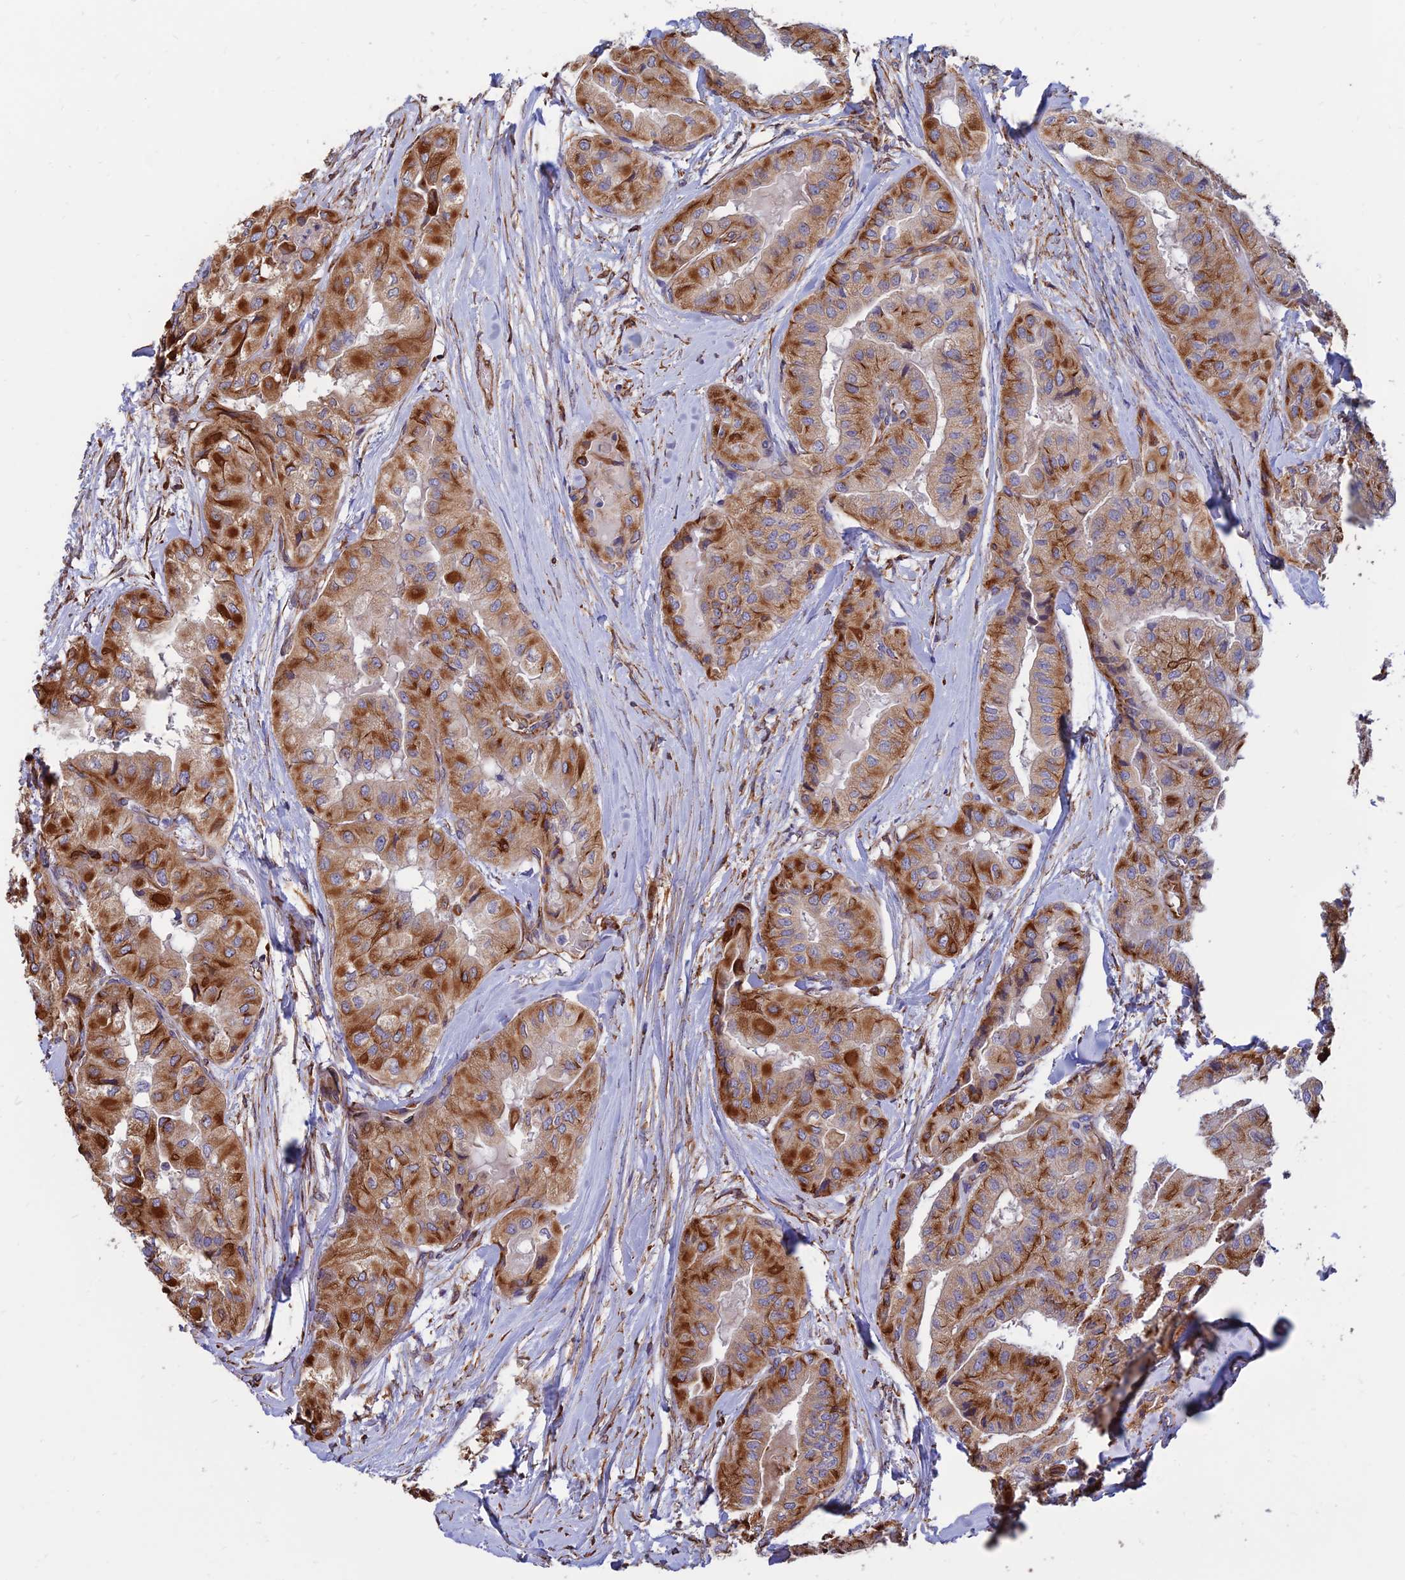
{"staining": {"intensity": "strong", "quantity": ">75%", "location": "cytoplasmic/membranous"}, "tissue": "thyroid cancer", "cell_type": "Tumor cells", "image_type": "cancer", "snomed": [{"axis": "morphology", "description": "Papillary adenocarcinoma, NOS"}, {"axis": "topography", "description": "Thyroid gland"}], "caption": "Immunohistochemical staining of thyroid papillary adenocarcinoma demonstrates high levels of strong cytoplasmic/membranous protein expression in about >75% of tumor cells.", "gene": "CDK18", "patient": {"sex": "female", "age": 59}}